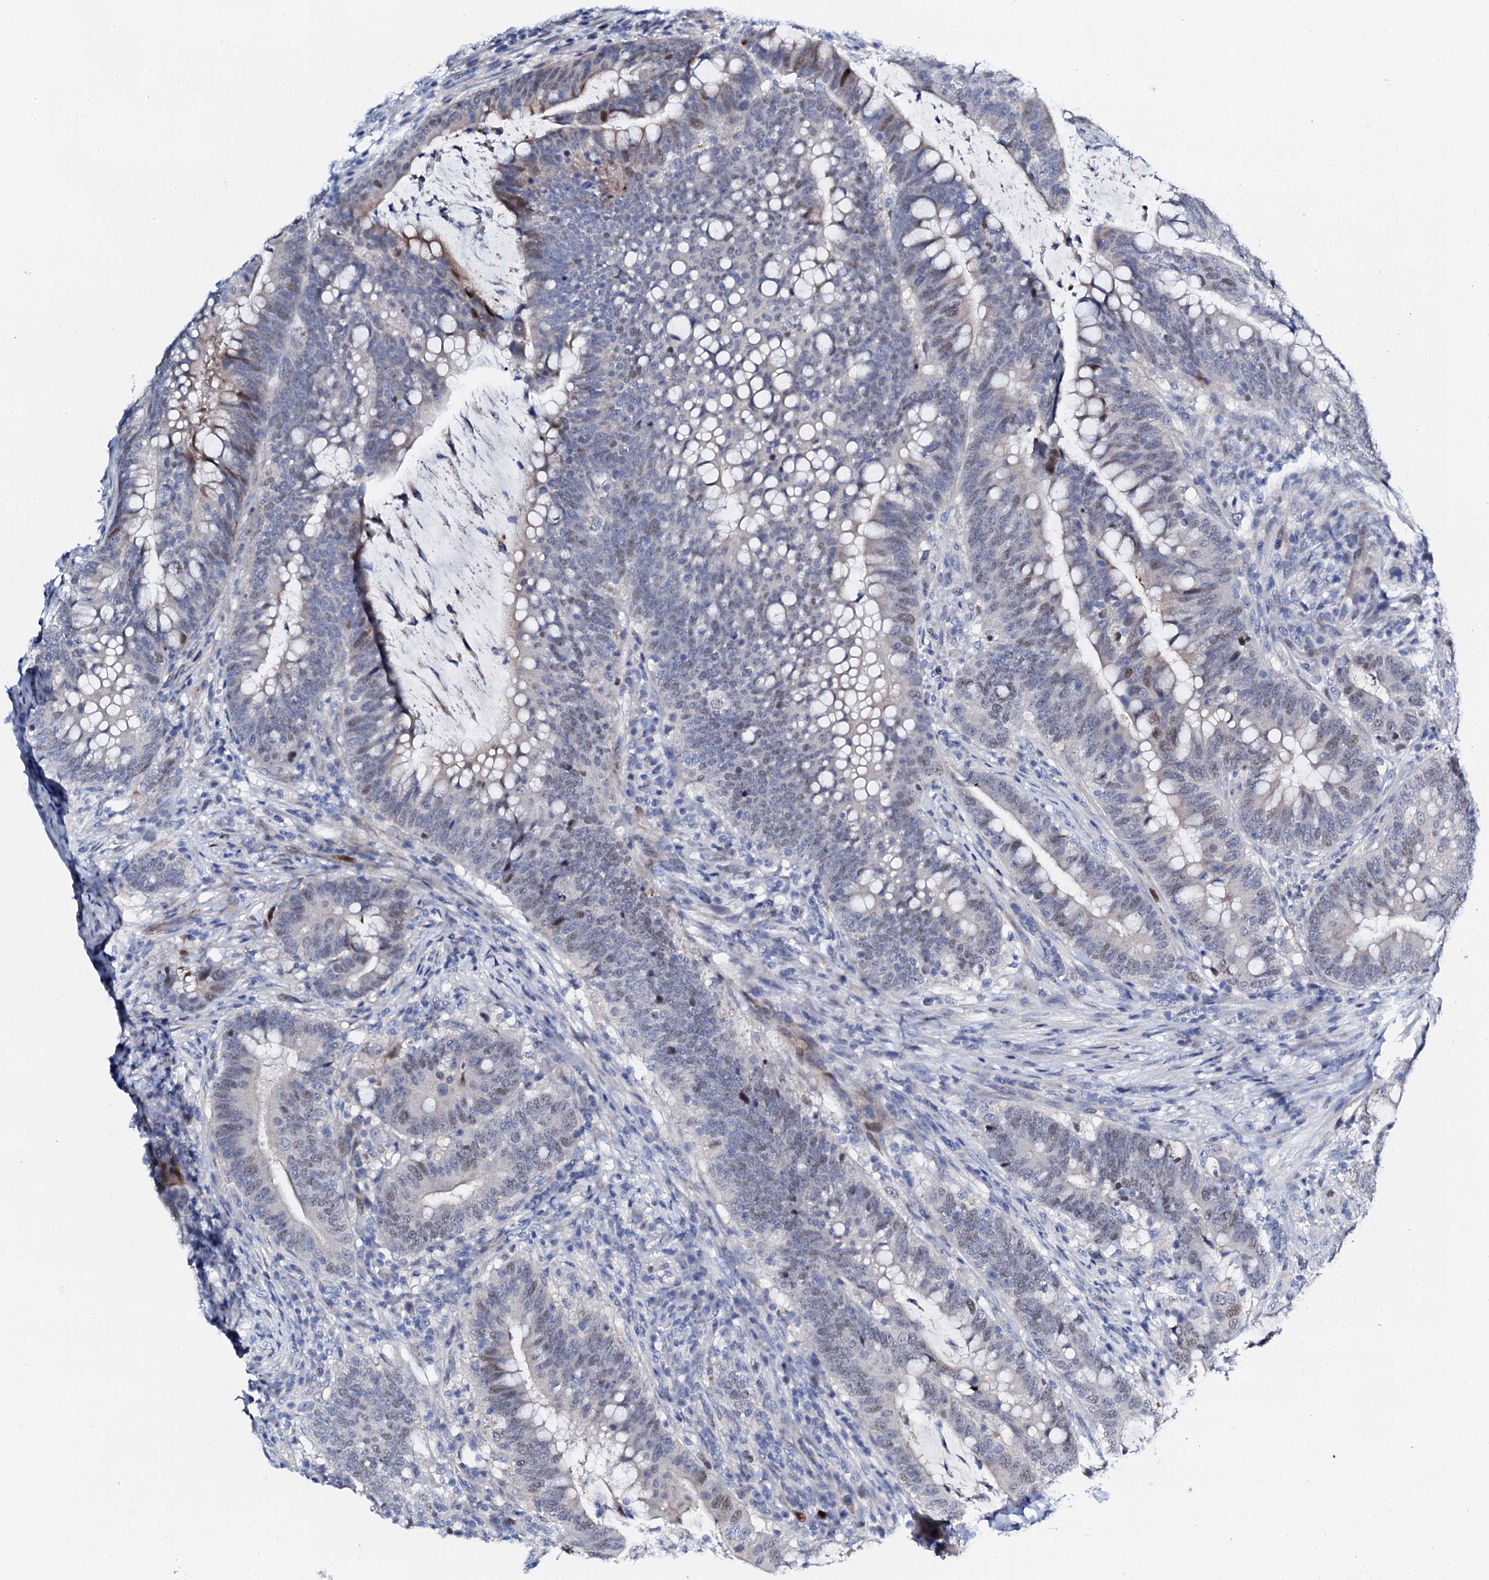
{"staining": {"intensity": "moderate", "quantity": "<25%", "location": "nuclear"}, "tissue": "colorectal cancer", "cell_type": "Tumor cells", "image_type": "cancer", "snomed": [{"axis": "morphology", "description": "Adenocarcinoma, NOS"}, {"axis": "topography", "description": "Colon"}], "caption": "Immunohistochemical staining of human colorectal cancer displays low levels of moderate nuclear protein expression in about <25% of tumor cells.", "gene": "NUDT13", "patient": {"sex": "female", "age": 66}}